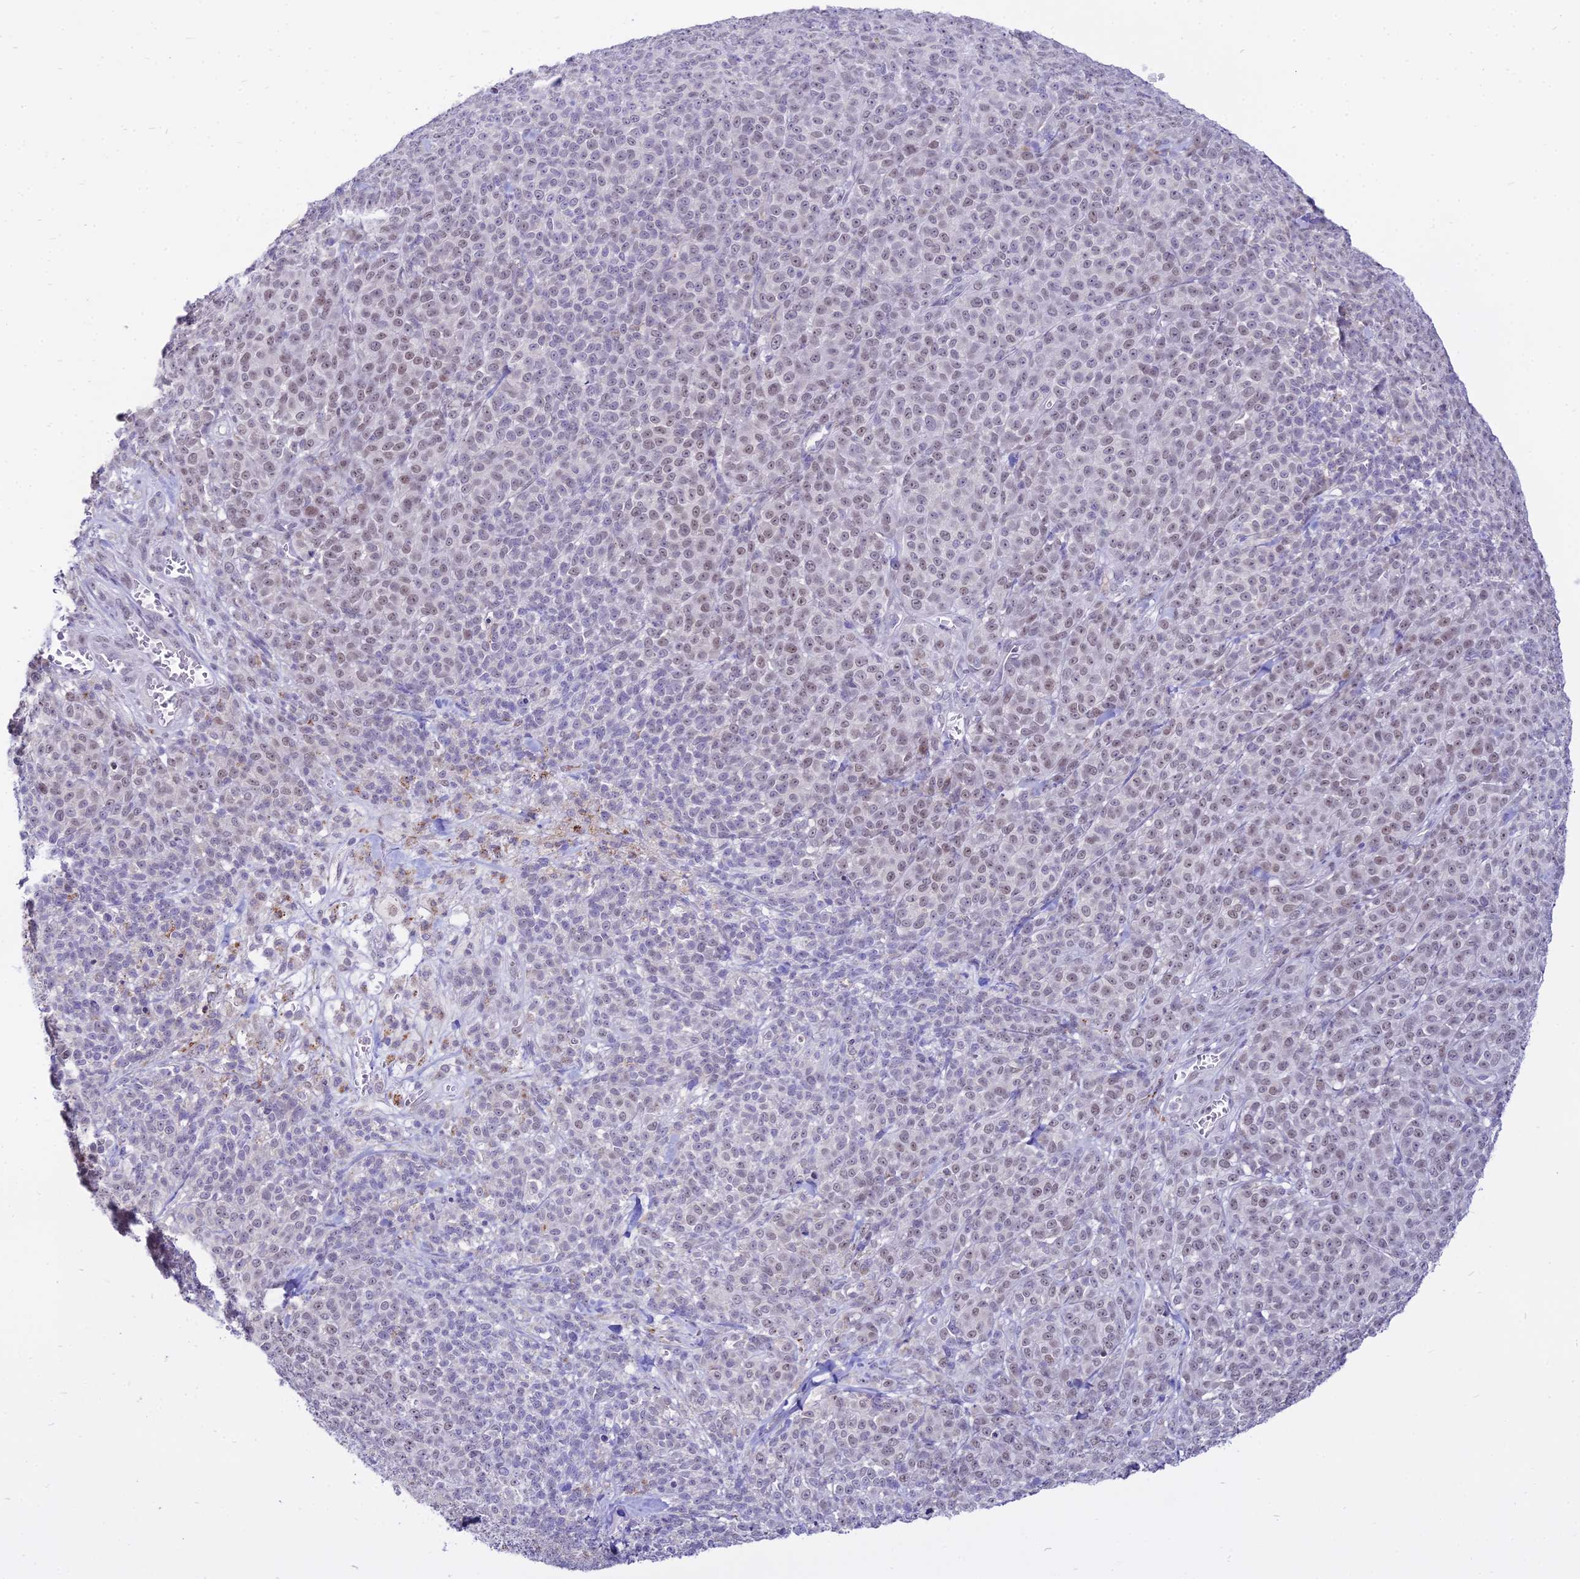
{"staining": {"intensity": "weak", "quantity": "25%-75%", "location": "nuclear"}, "tissue": "melanoma", "cell_type": "Tumor cells", "image_type": "cancer", "snomed": [{"axis": "morphology", "description": "Normal tissue, NOS"}, {"axis": "morphology", "description": "Malignant melanoma, NOS"}, {"axis": "topography", "description": "Skin"}], "caption": "A low amount of weak nuclear expression is identified in approximately 25%-75% of tumor cells in melanoma tissue.", "gene": "C6orf163", "patient": {"sex": "female", "age": 34}}